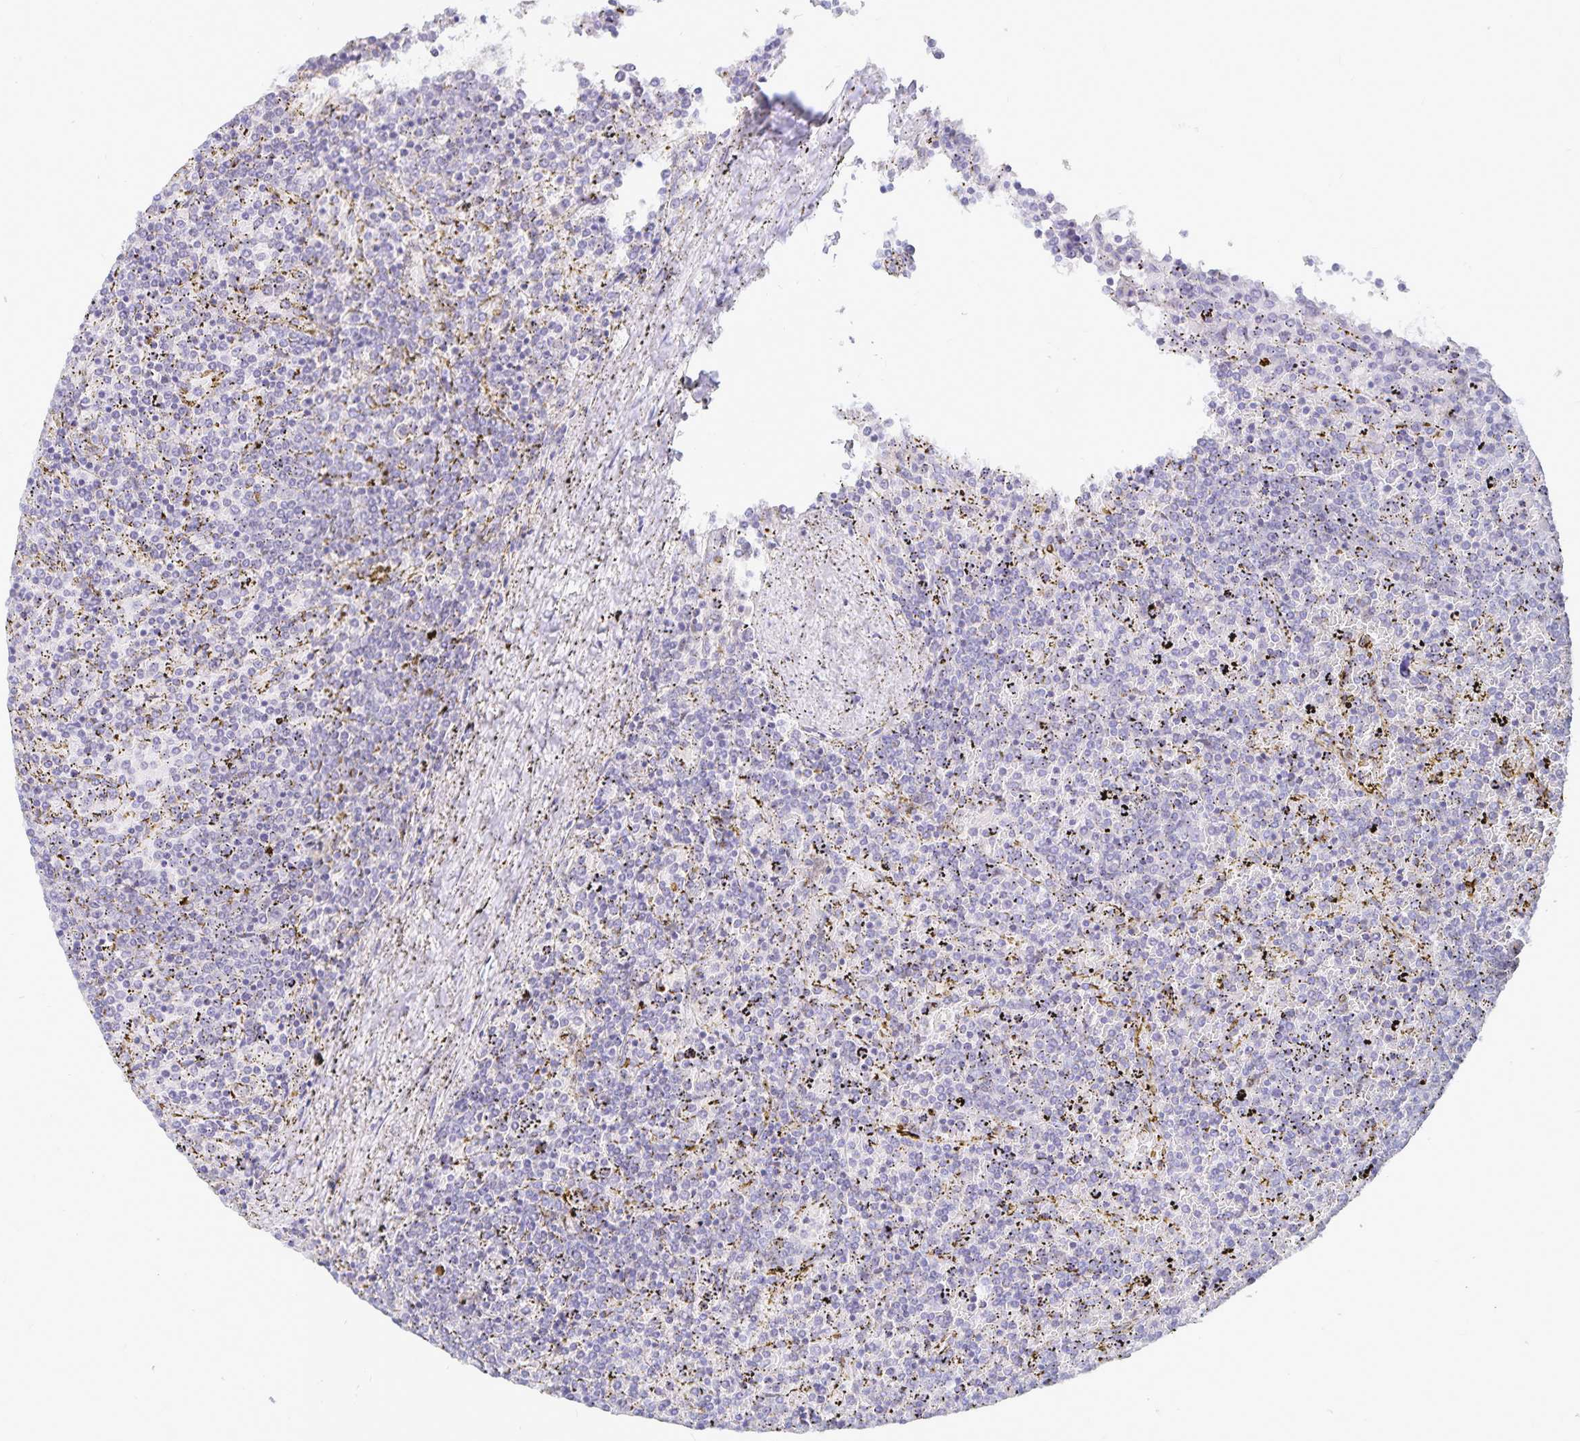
{"staining": {"intensity": "negative", "quantity": "none", "location": "none"}, "tissue": "lymphoma", "cell_type": "Tumor cells", "image_type": "cancer", "snomed": [{"axis": "morphology", "description": "Malignant lymphoma, non-Hodgkin's type, Low grade"}, {"axis": "topography", "description": "Spleen"}], "caption": "Human malignant lymphoma, non-Hodgkin's type (low-grade) stained for a protein using immunohistochemistry demonstrates no staining in tumor cells.", "gene": "PKHD1", "patient": {"sex": "female", "age": 77}}